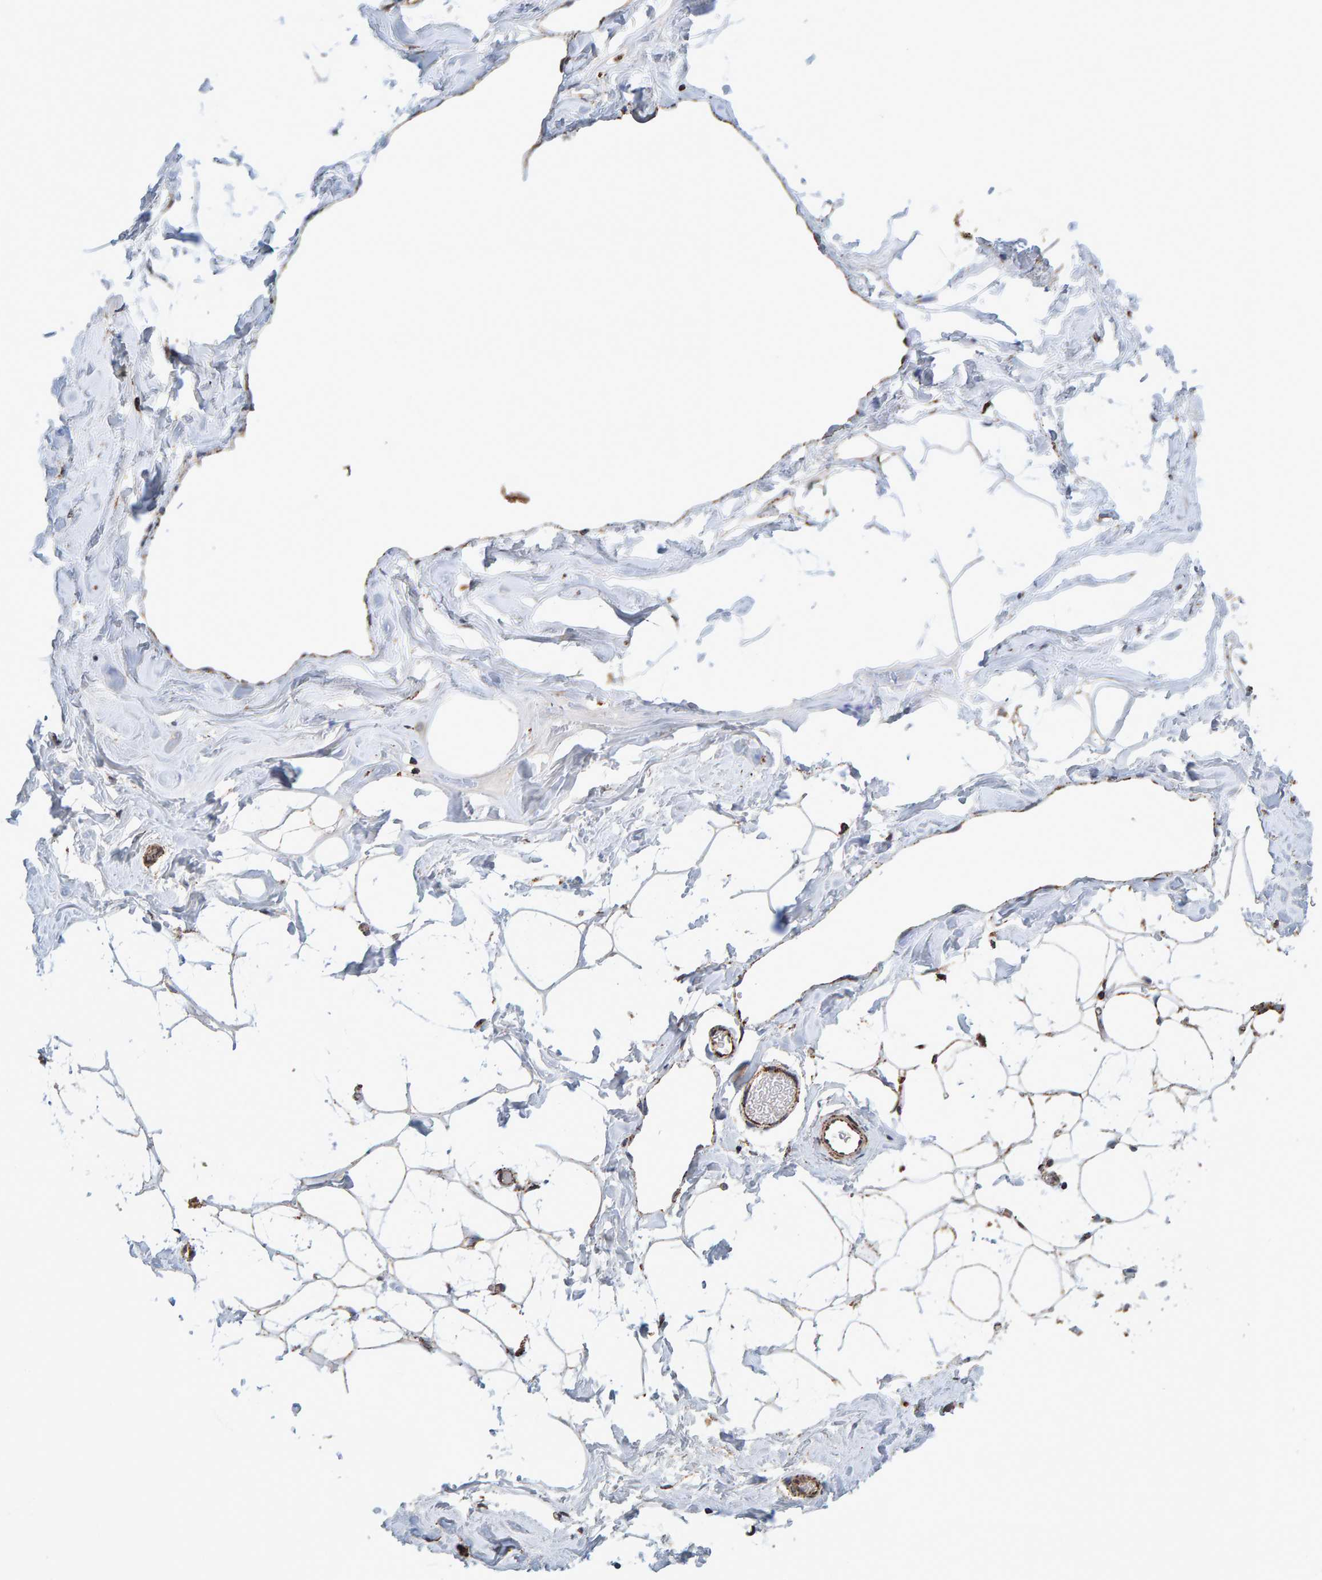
{"staining": {"intensity": "strong", "quantity": "25%-75%", "location": "cytoplasmic/membranous"}, "tissue": "adipose tissue", "cell_type": "Adipocytes", "image_type": "normal", "snomed": [{"axis": "morphology", "description": "Normal tissue, NOS"}, {"axis": "morphology", "description": "Fibrosis, NOS"}, {"axis": "topography", "description": "Breast"}, {"axis": "topography", "description": "Adipose tissue"}], "caption": "About 25%-75% of adipocytes in normal adipose tissue show strong cytoplasmic/membranous protein expression as visualized by brown immunohistochemical staining.", "gene": "MRPL45", "patient": {"sex": "female", "age": 39}}